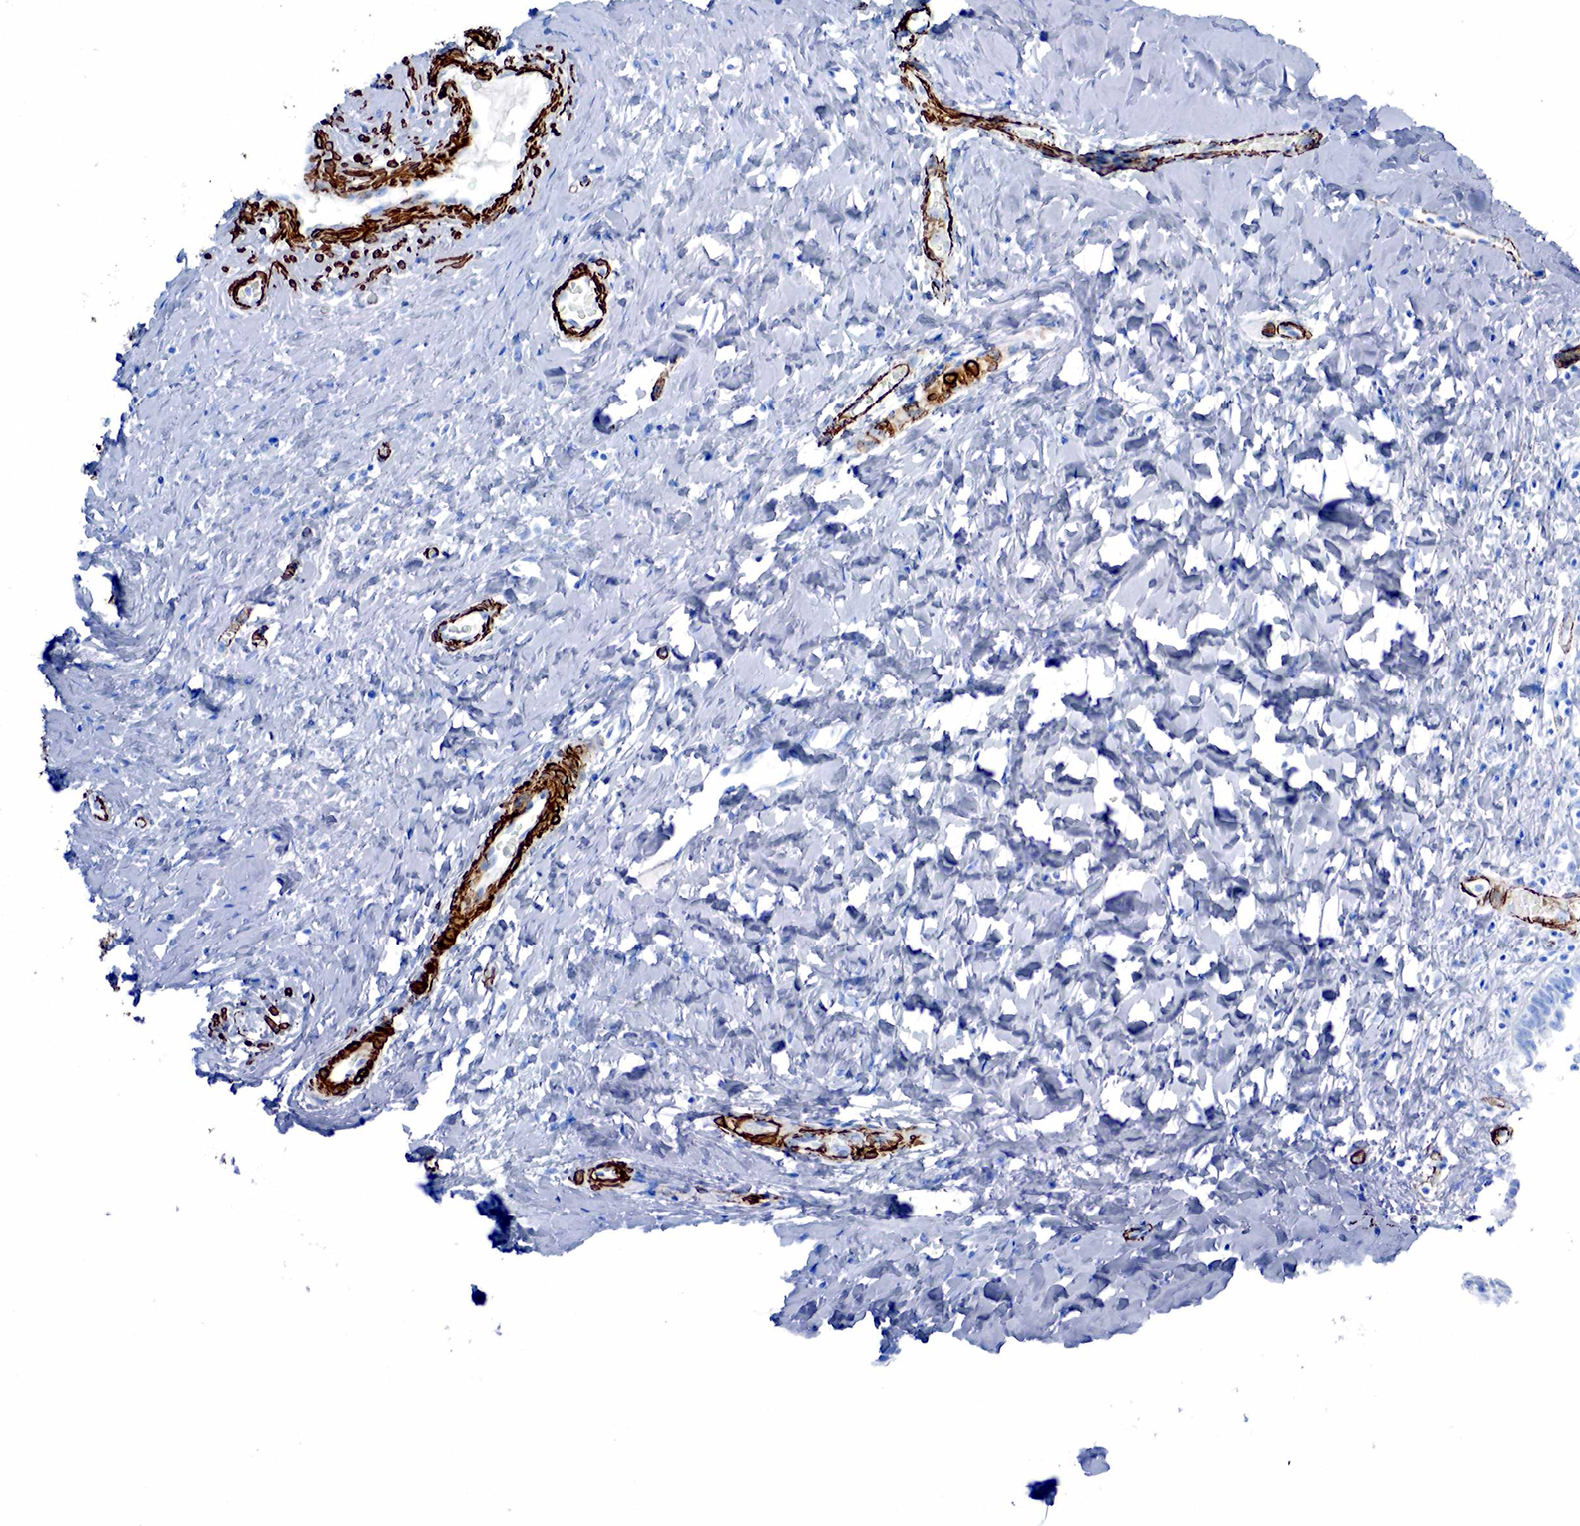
{"staining": {"intensity": "negative", "quantity": "none", "location": "none"}, "tissue": "cervix", "cell_type": "Glandular cells", "image_type": "normal", "snomed": [{"axis": "morphology", "description": "Normal tissue, NOS"}, {"axis": "topography", "description": "Cervix"}], "caption": "Immunohistochemistry (IHC) histopathology image of unremarkable cervix: cervix stained with DAB shows no significant protein staining in glandular cells. Brightfield microscopy of immunohistochemistry stained with DAB (3,3'-diaminobenzidine) (brown) and hematoxylin (blue), captured at high magnification.", "gene": "ACTA1", "patient": {"sex": "female", "age": 53}}